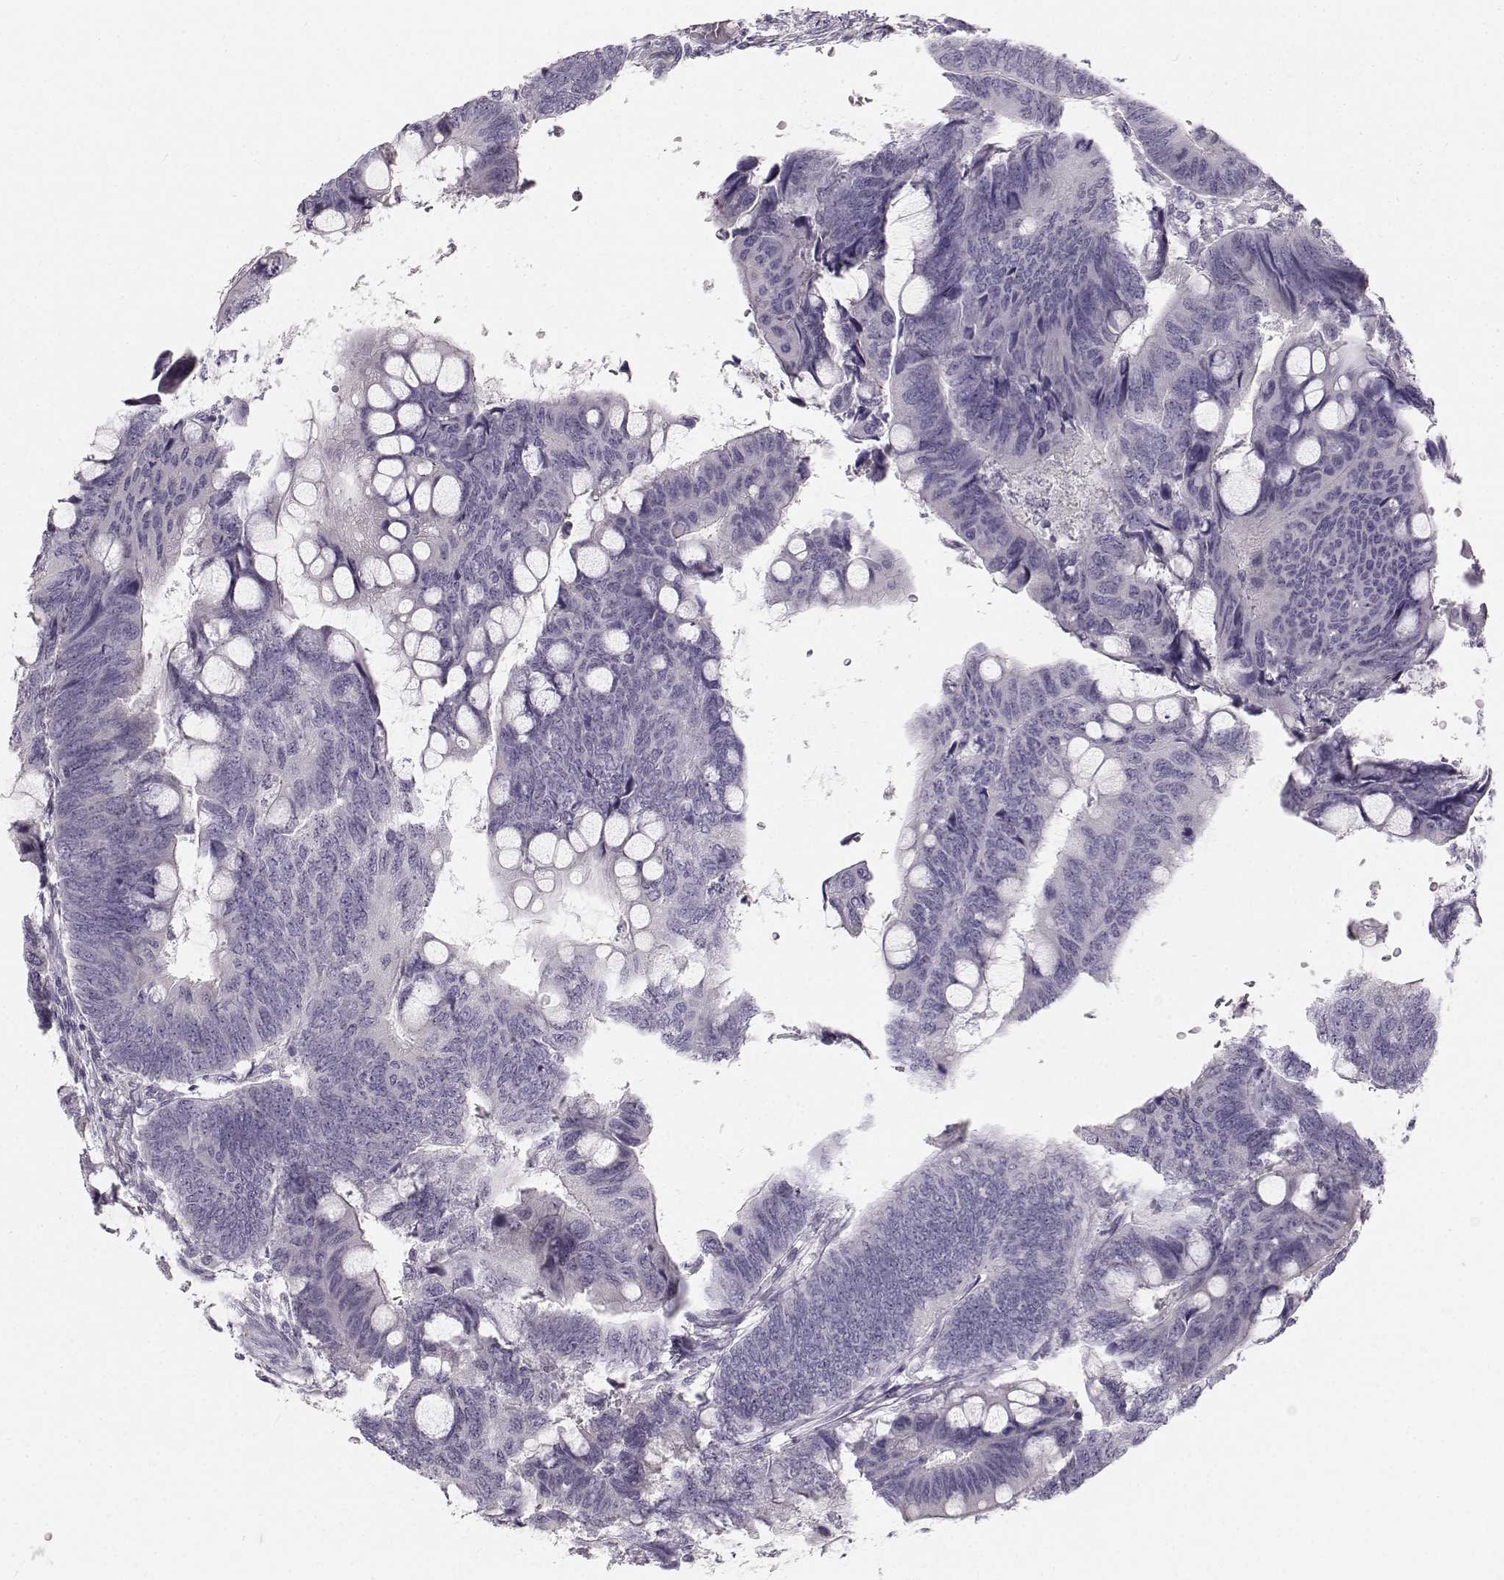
{"staining": {"intensity": "negative", "quantity": "none", "location": "none"}, "tissue": "colorectal cancer", "cell_type": "Tumor cells", "image_type": "cancer", "snomed": [{"axis": "morphology", "description": "Normal tissue, NOS"}, {"axis": "morphology", "description": "Adenocarcinoma, NOS"}, {"axis": "topography", "description": "Rectum"}], "caption": "A micrograph of human colorectal cancer is negative for staining in tumor cells. The staining was performed using DAB to visualize the protein expression in brown, while the nuclei were stained in blue with hematoxylin (Magnification: 20x).", "gene": "OIP5", "patient": {"sex": "male", "age": 92}}